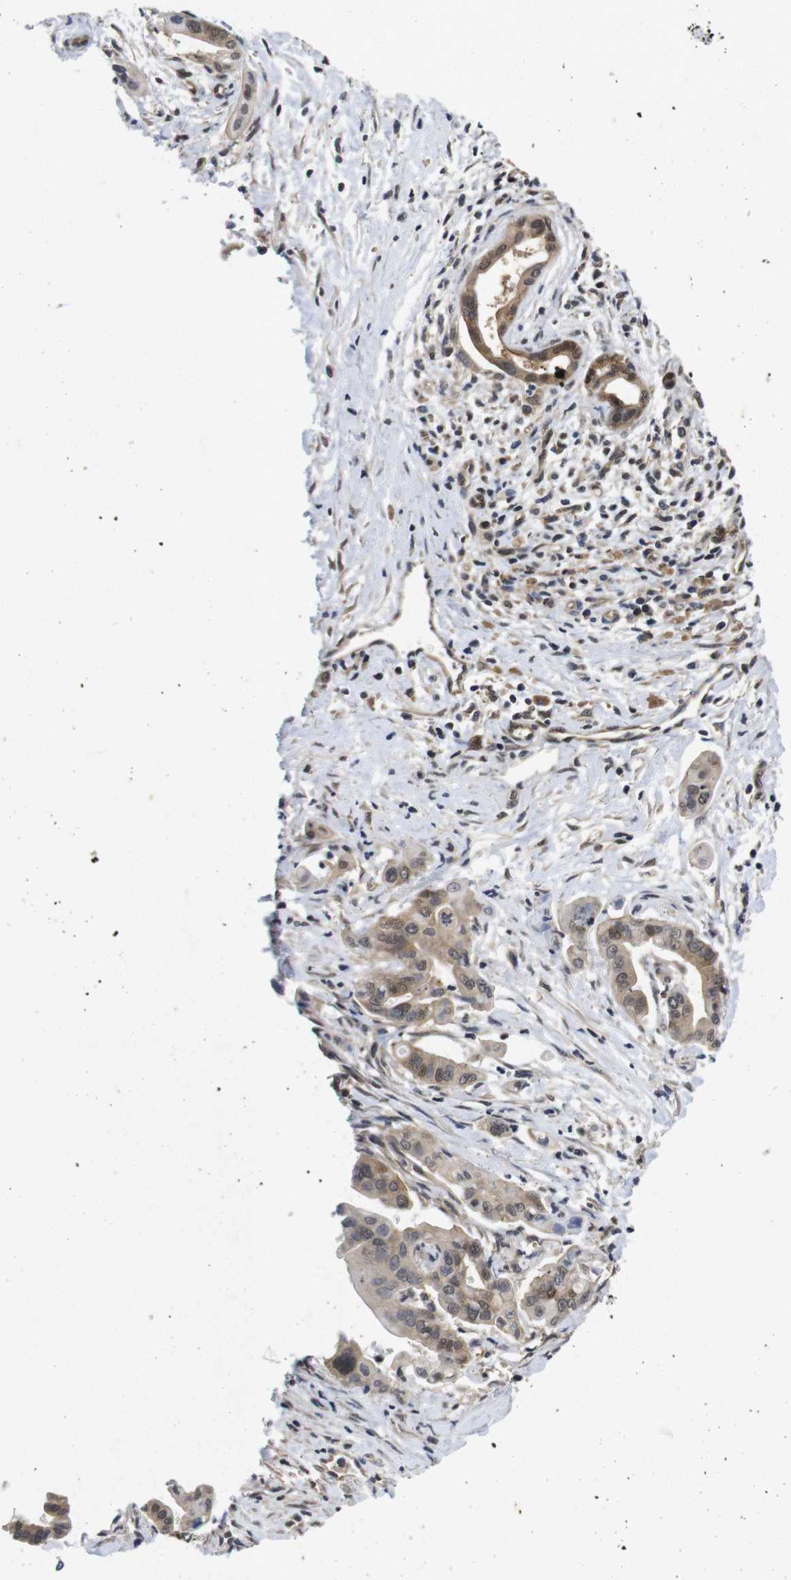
{"staining": {"intensity": "moderate", "quantity": "<25%", "location": "cytoplasmic/membranous,nuclear"}, "tissue": "pancreatic cancer", "cell_type": "Tumor cells", "image_type": "cancer", "snomed": [{"axis": "morphology", "description": "Adenocarcinoma, NOS"}, {"axis": "topography", "description": "Pancreas"}], "caption": "IHC micrograph of neoplastic tissue: adenocarcinoma (pancreatic) stained using IHC demonstrates low levels of moderate protein expression localized specifically in the cytoplasmic/membranous and nuclear of tumor cells, appearing as a cytoplasmic/membranous and nuclear brown color.", "gene": "SUMO3", "patient": {"sex": "female", "age": 75}}